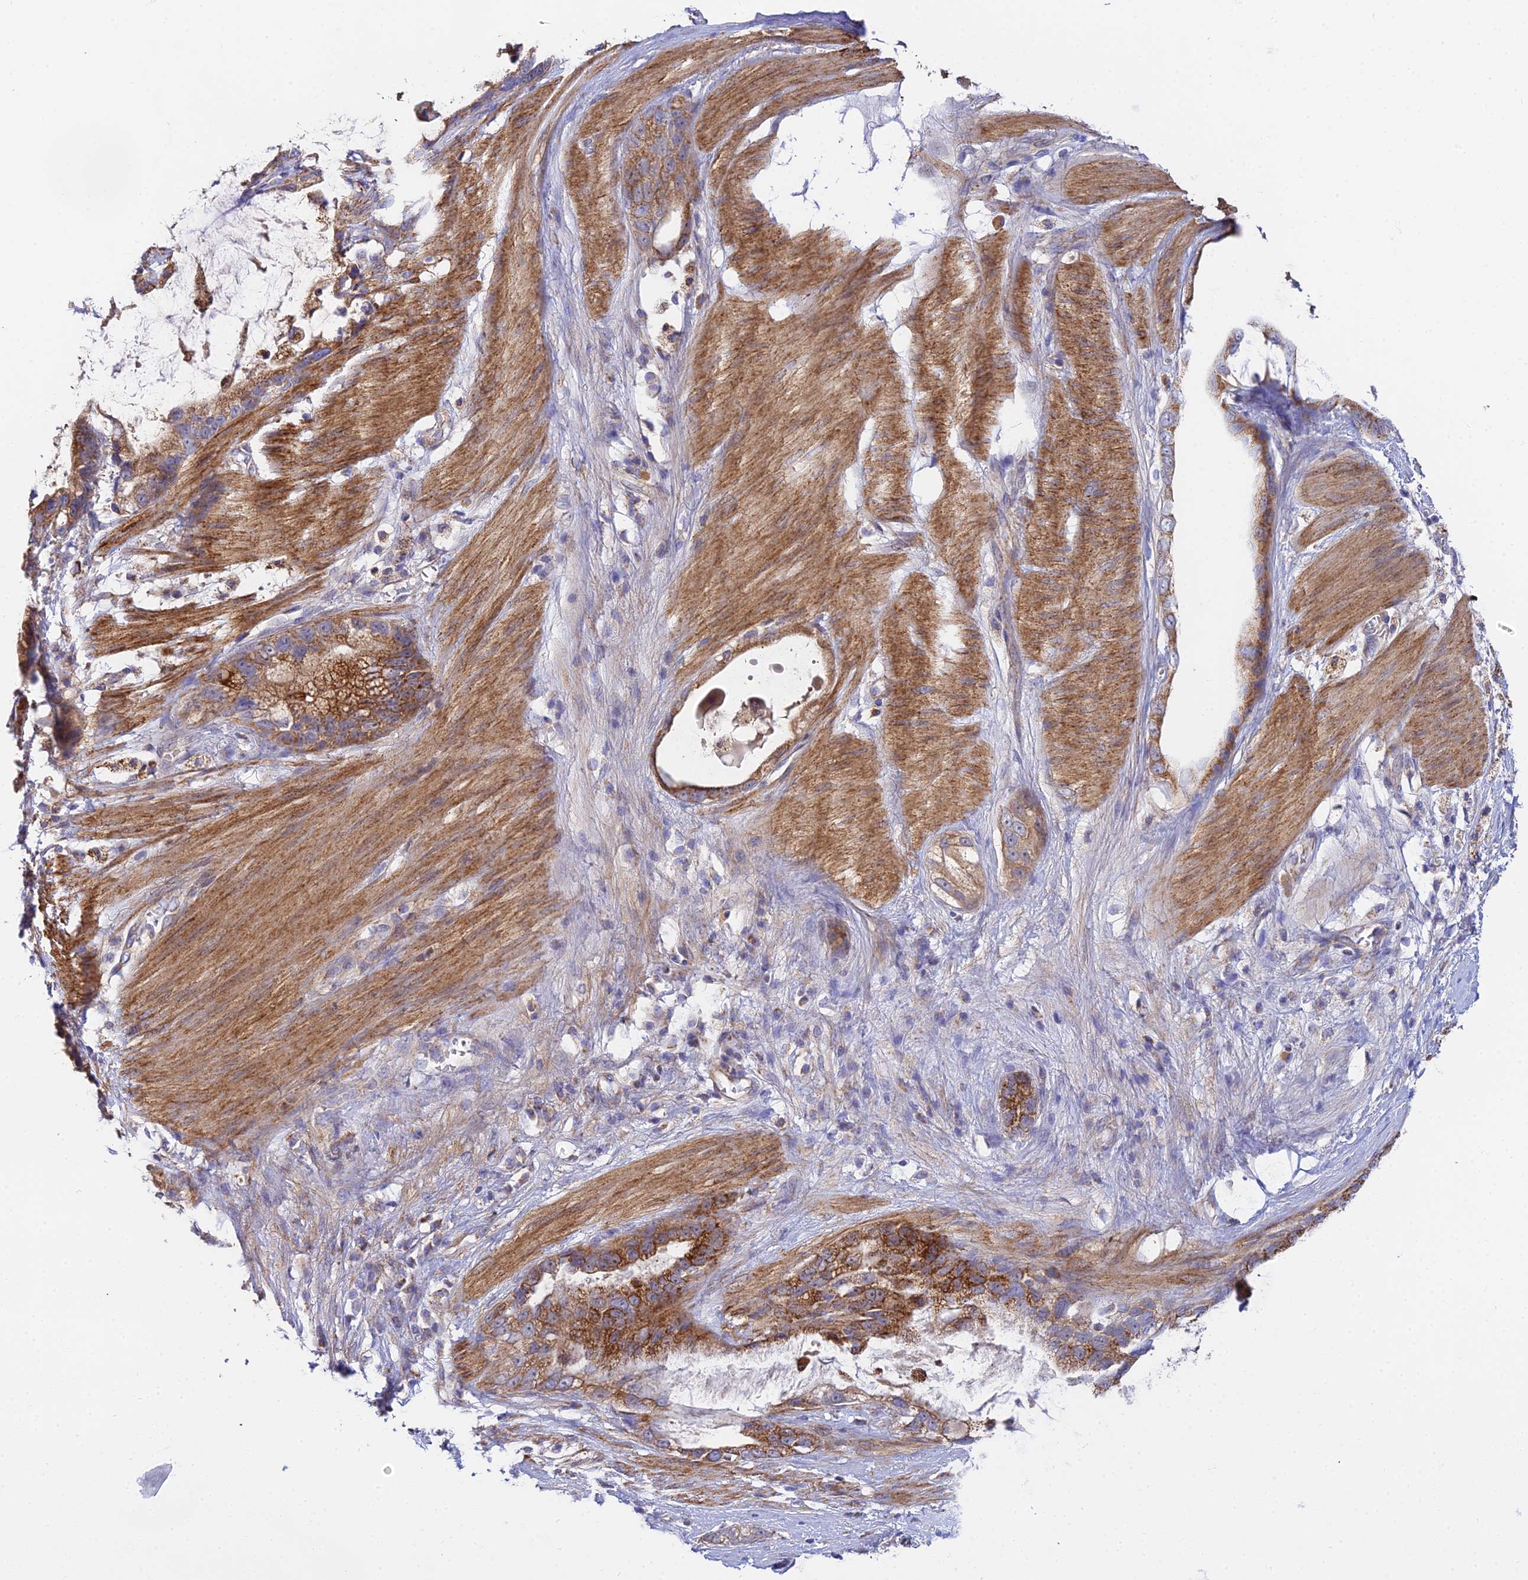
{"staining": {"intensity": "moderate", "quantity": ">75%", "location": "cytoplasmic/membranous"}, "tissue": "stomach cancer", "cell_type": "Tumor cells", "image_type": "cancer", "snomed": [{"axis": "morphology", "description": "Adenocarcinoma, NOS"}, {"axis": "topography", "description": "Stomach"}], "caption": "Immunohistochemistry of stomach cancer (adenocarcinoma) shows medium levels of moderate cytoplasmic/membranous staining in approximately >75% of tumor cells.", "gene": "ACOT2", "patient": {"sex": "male", "age": 55}}